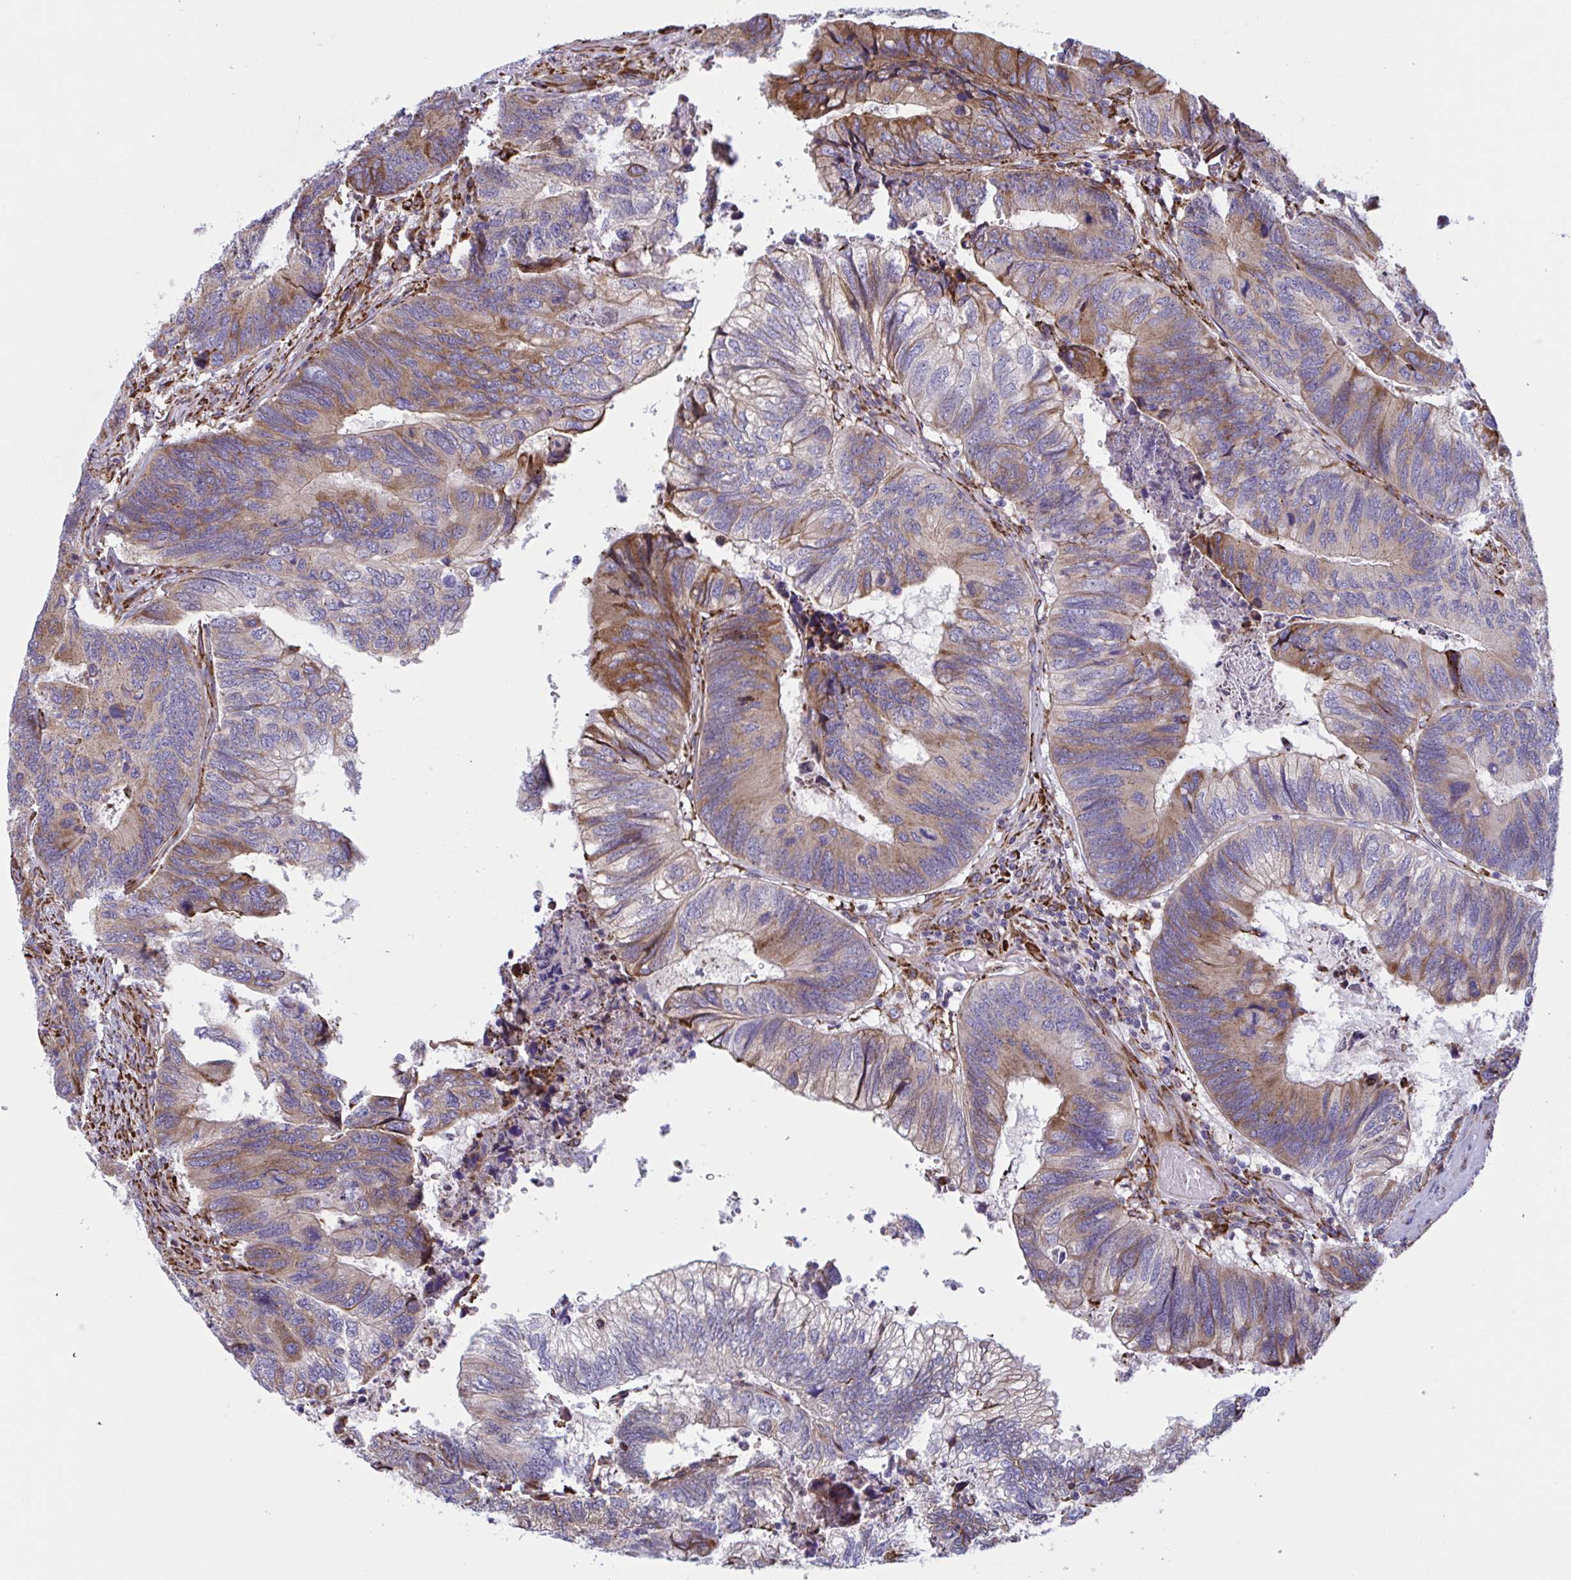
{"staining": {"intensity": "moderate", "quantity": "25%-75%", "location": "cytoplasmic/membranous"}, "tissue": "colorectal cancer", "cell_type": "Tumor cells", "image_type": "cancer", "snomed": [{"axis": "morphology", "description": "Adenocarcinoma, NOS"}, {"axis": "topography", "description": "Colon"}], "caption": "Brown immunohistochemical staining in human colorectal cancer (adenocarcinoma) shows moderate cytoplasmic/membranous positivity in approximately 25%-75% of tumor cells.", "gene": "PEAK3", "patient": {"sex": "female", "age": 67}}